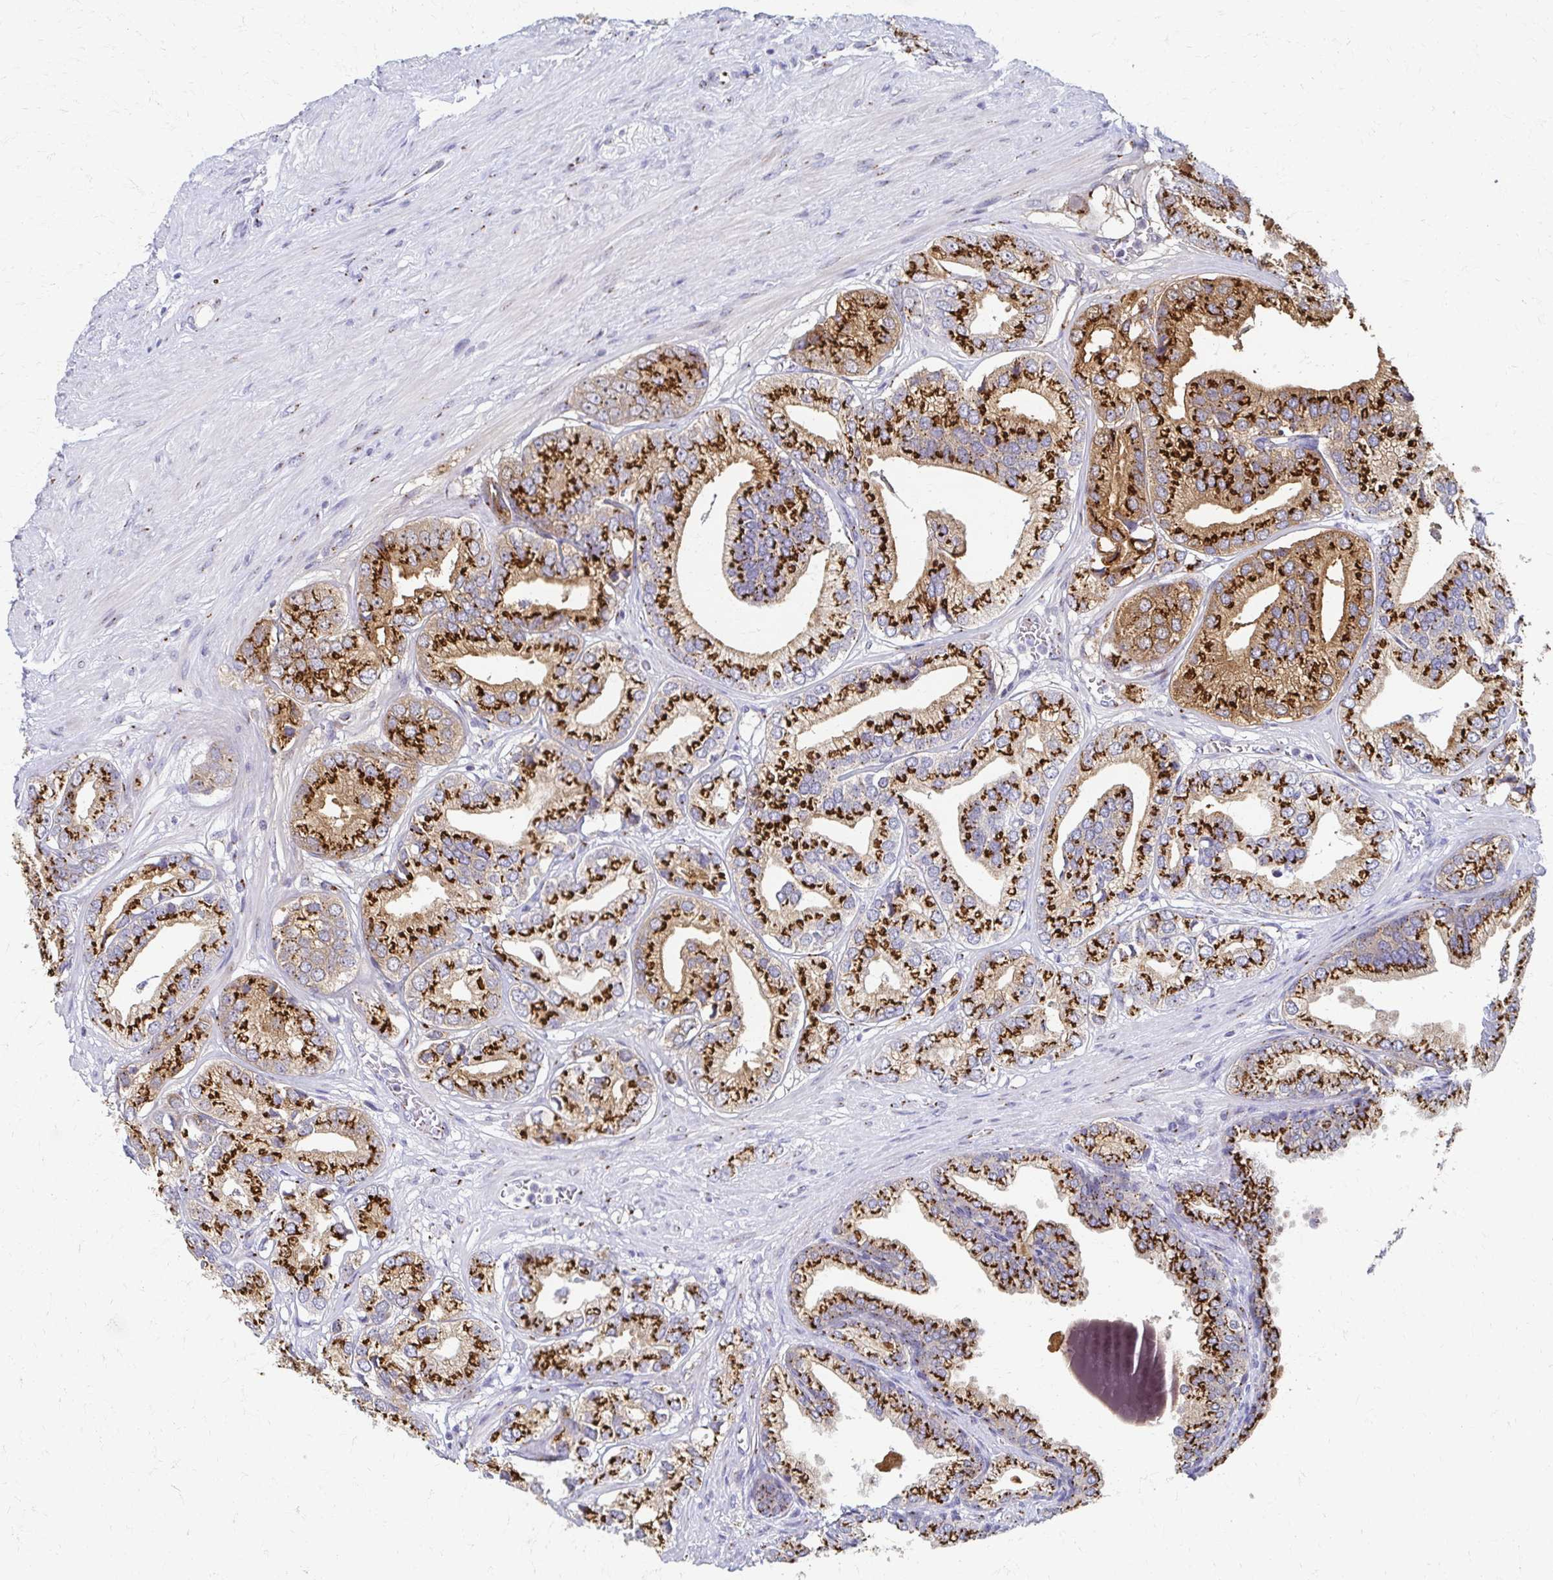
{"staining": {"intensity": "strong", "quantity": ">75%", "location": "cytoplasmic/membranous"}, "tissue": "prostate cancer", "cell_type": "Tumor cells", "image_type": "cancer", "snomed": [{"axis": "morphology", "description": "Adenocarcinoma, High grade"}, {"axis": "topography", "description": "Prostate"}], "caption": "Immunohistochemical staining of human prostate adenocarcinoma (high-grade) displays strong cytoplasmic/membranous protein staining in approximately >75% of tumor cells.", "gene": "TM9SF1", "patient": {"sex": "male", "age": 58}}